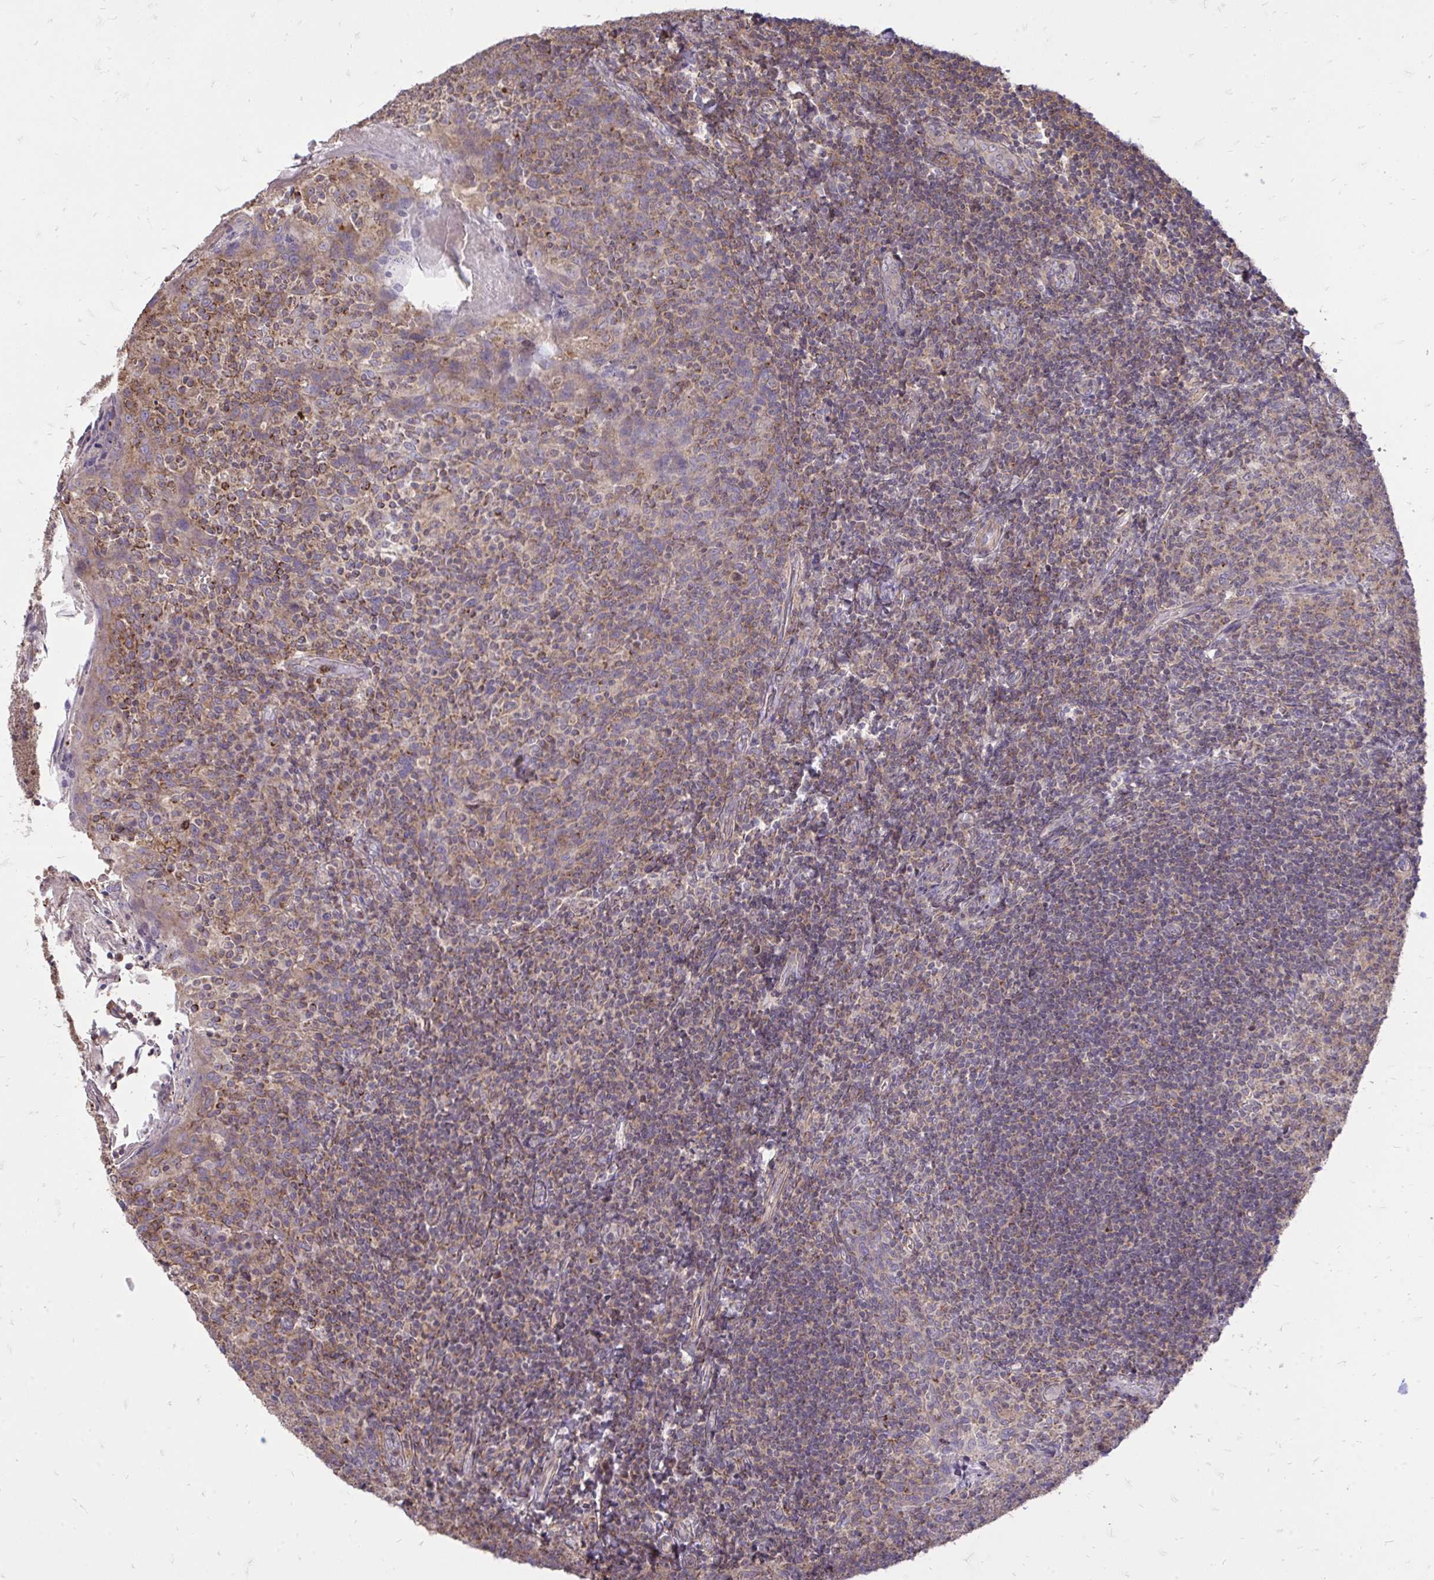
{"staining": {"intensity": "moderate", "quantity": "25%-75%", "location": "cytoplasmic/membranous"}, "tissue": "tonsil", "cell_type": "Germinal center cells", "image_type": "normal", "snomed": [{"axis": "morphology", "description": "Normal tissue, NOS"}, {"axis": "topography", "description": "Tonsil"}], "caption": "Protein staining demonstrates moderate cytoplasmic/membranous positivity in about 25%-75% of germinal center cells in unremarkable tonsil. (Stains: DAB (3,3'-diaminobenzidine) in brown, nuclei in blue, Microscopy: brightfield microscopy at high magnification).", "gene": "SLC7A5", "patient": {"sex": "female", "age": 10}}